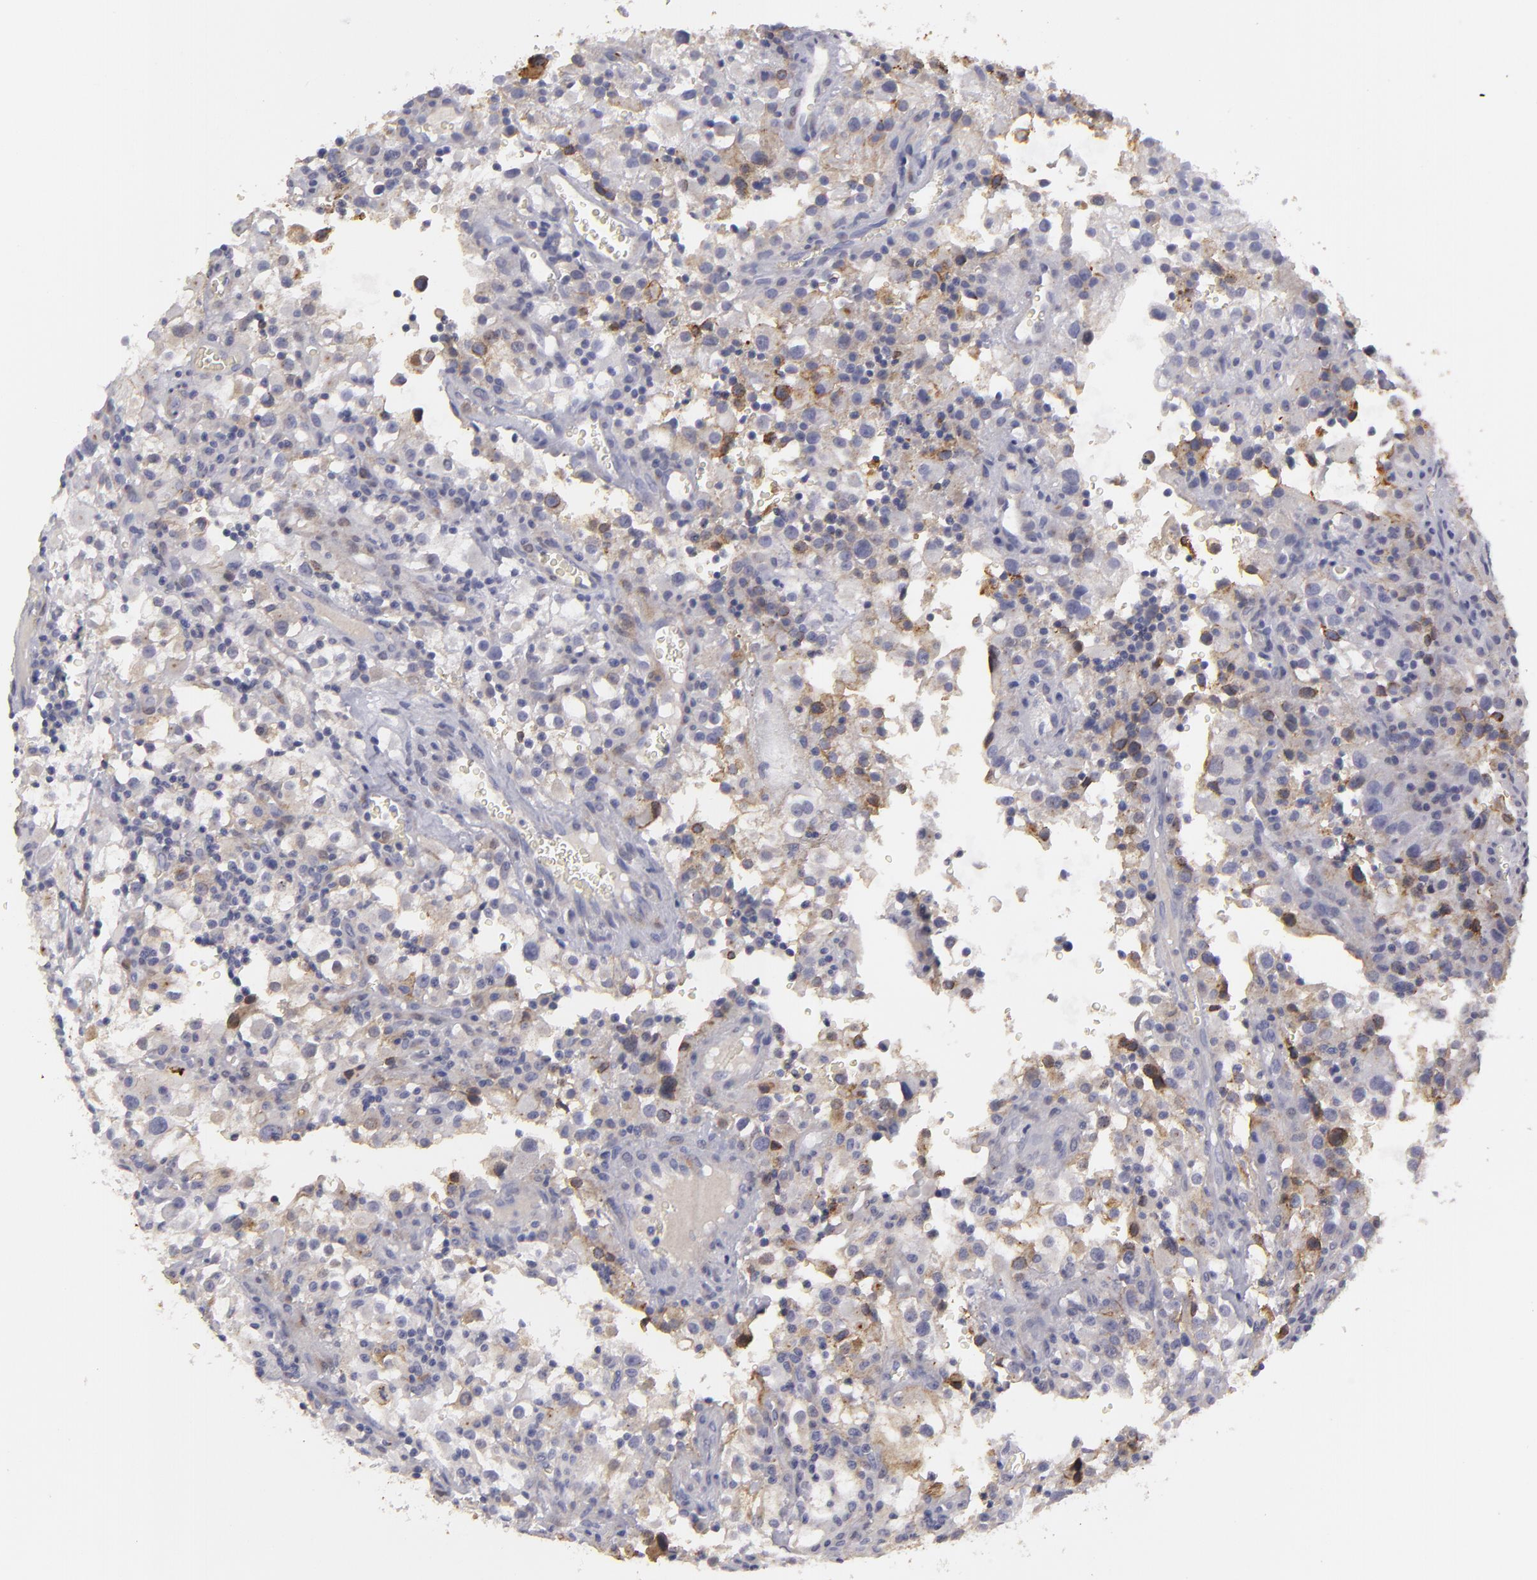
{"staining": {"intensity": "moderate", "quantity": "<25%", "location": "cytoplasmic/membranous"}, "tissue": "renal cancer", "cell_type": "Tumor cells", "image_type": "cancer", "snomed": [{"axis": "morphology", "description": "Adenocarcinoma, NOS"}, {"axis": "topography", "description": "Kidney"}], "caption": "A low amount of moderate cytoplasmic/membranous staining is identified in about <25% of tumor cells in adenocarcinoma (renal) tissue.", "gene": "EFS", "patient": {"sex": "female", "age": 52}}